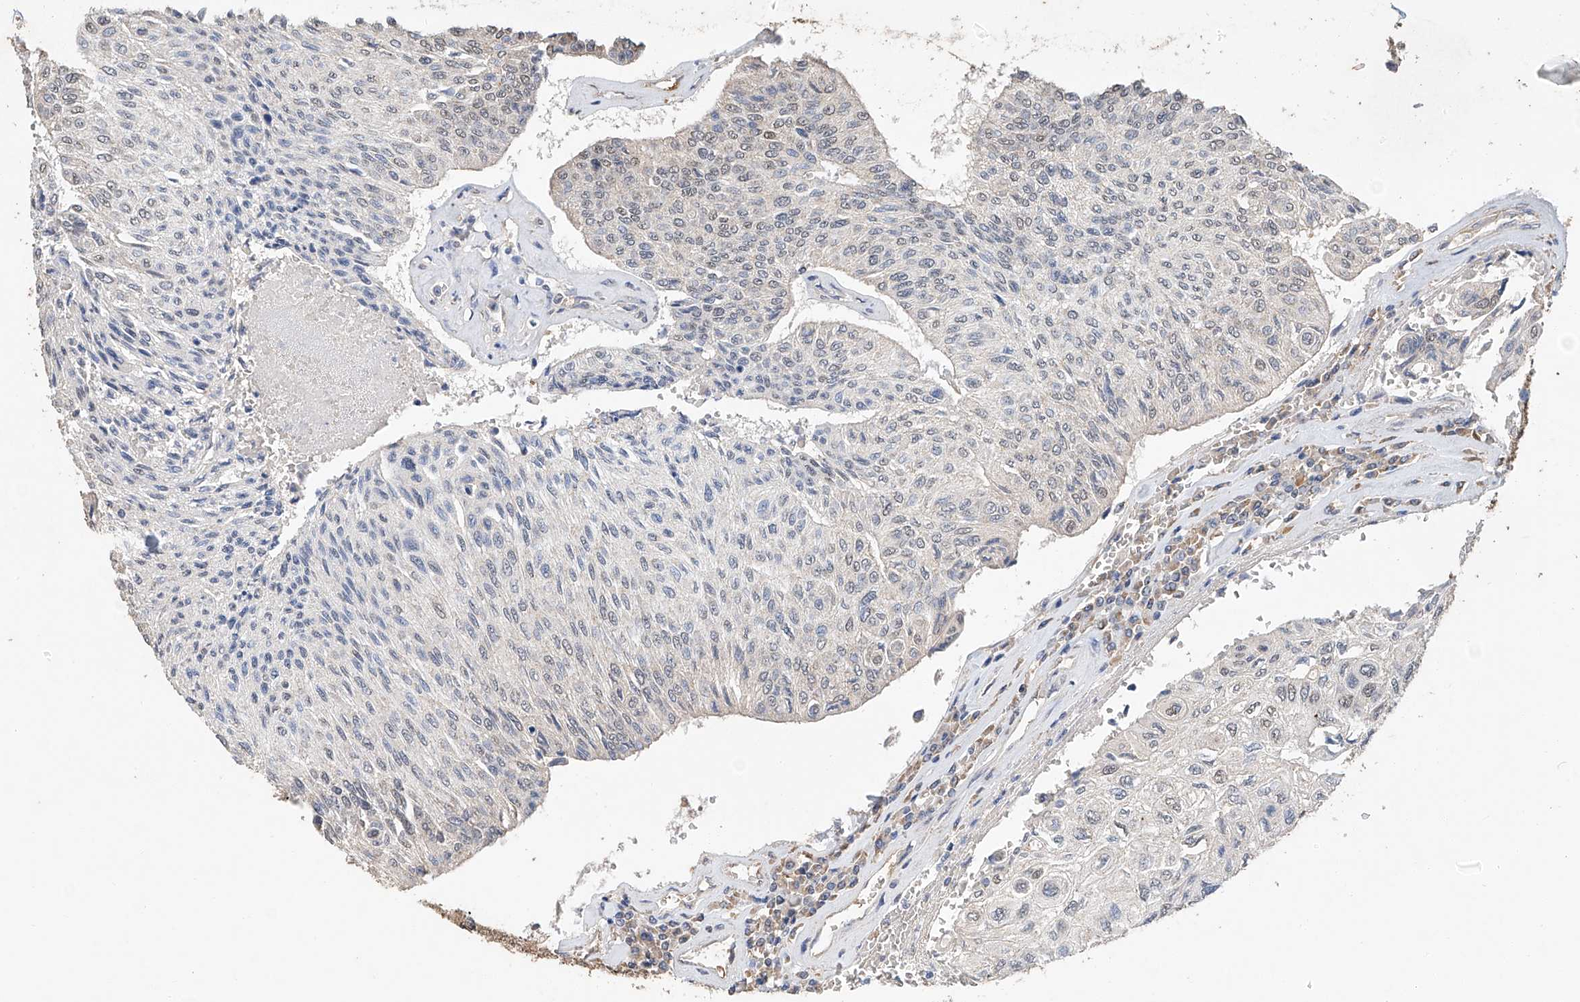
{"staining": {"intensity": "weak", "quantity": "<25%", "location": "nuclear"}, "tissue": "urothelial cancer", "cell_type": "Tumor cells", "image_type": "cancer", "snomed": [{"axis": "morphology", "description": "Urothelial carcinoma, High grade"}, {"axis": "topography", "description": "Urinary bladder"}], "caption": "Tumor cells show no significant protein positivity in high-grade urothelial carcinoma.", "gene": "CERS4", "patient": {"sex": "male", "age": 66}}